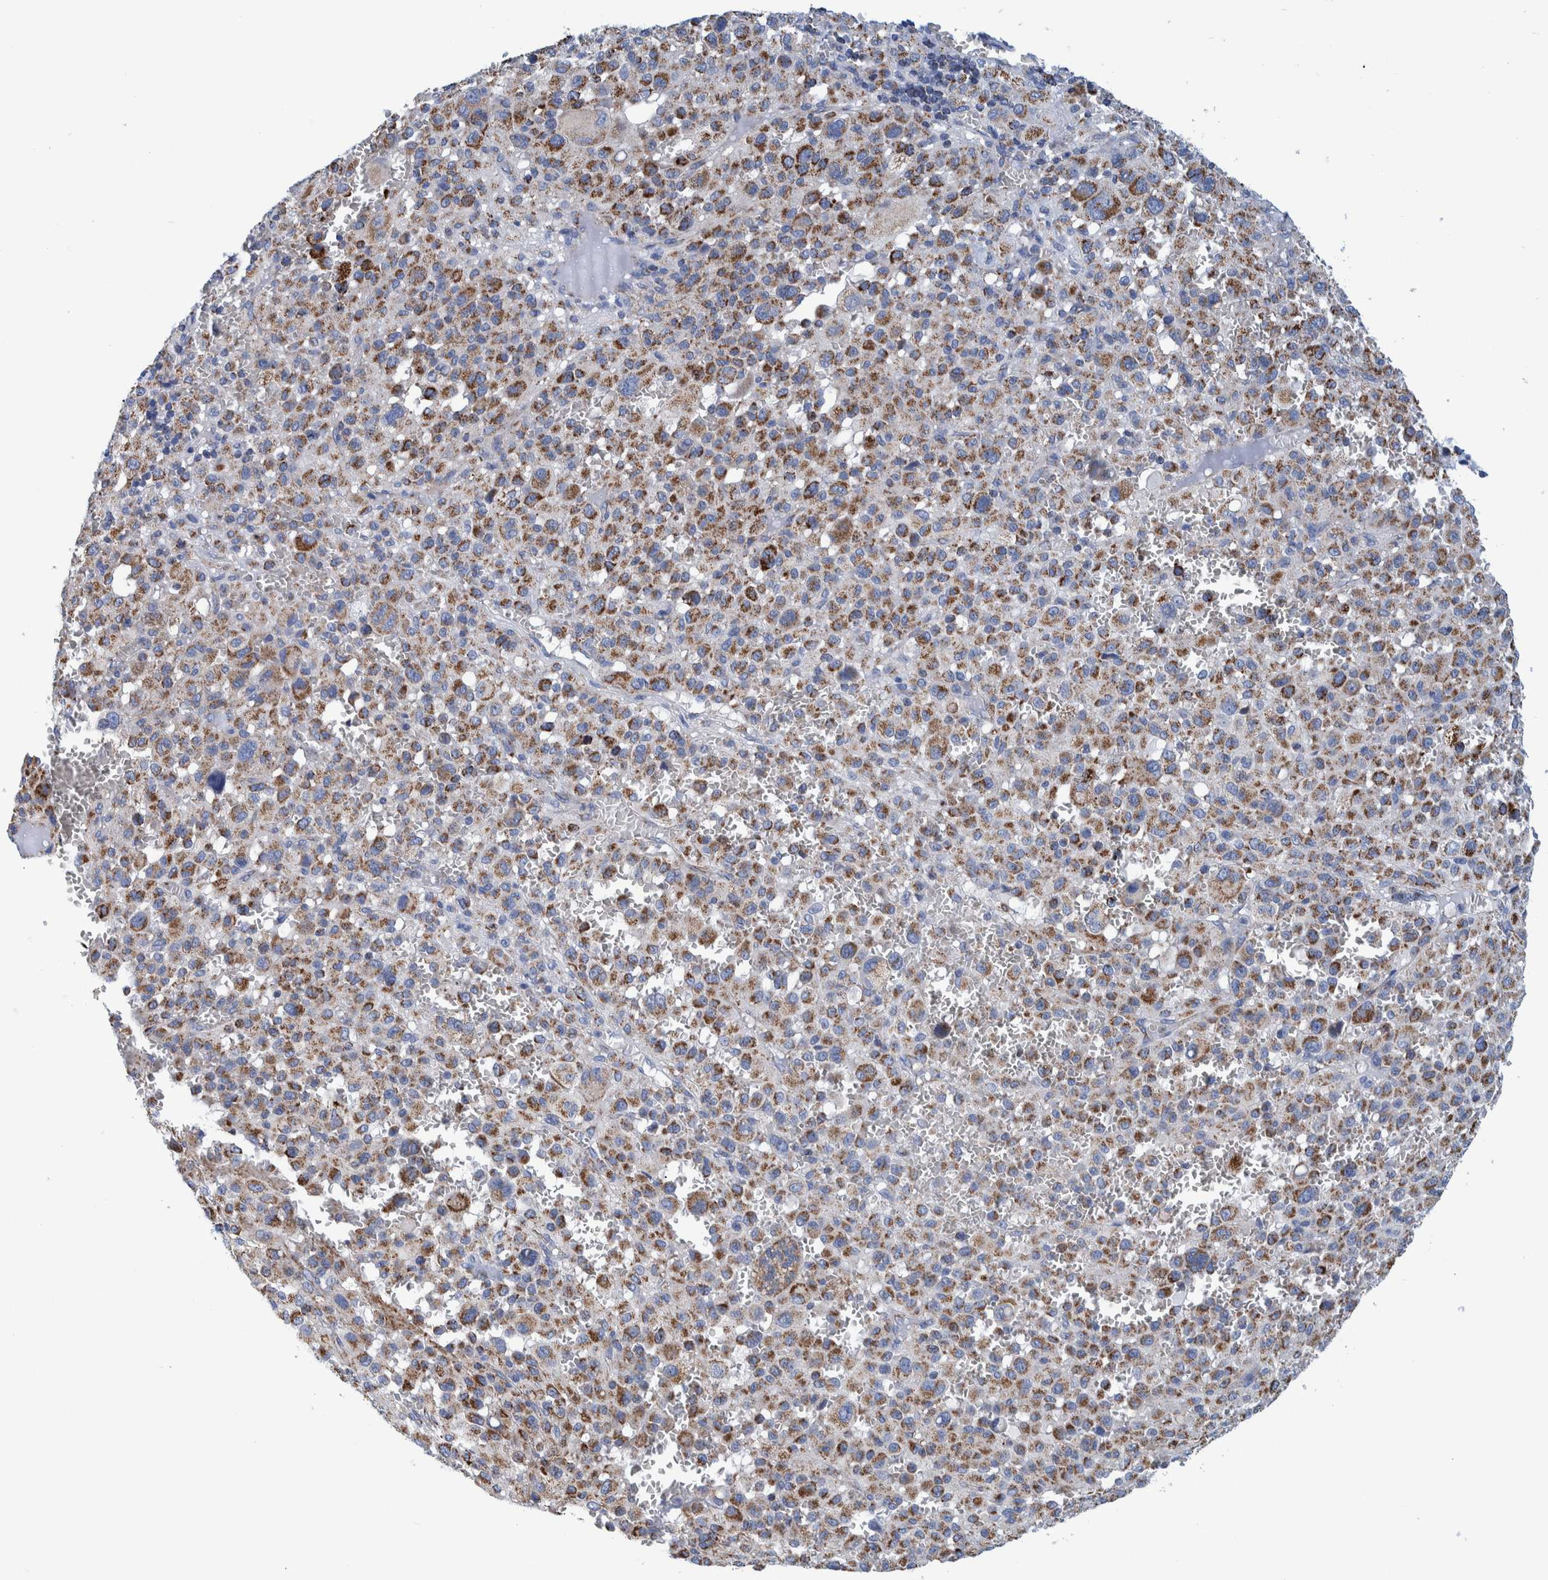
{"staining": {"intensity": "moderate", "quantity": ">75%", "location": "cytoplasmic/membranous"}, "tissue": "melanoma", "cell_type": "Tumor cells", "image_type": "cancer", "snomed": [{"axis": "morphology", "description": "Malignant melanoma, Metastatic site"}, {"axis": "topography", "description": "Skin"}], "caption": "Protein staining of malignant melanoma (metastatic site) tissue reveals moderate cytoplasmic/membranous expression in approximately >75% of tumor cells. (DAB (3,3'-diaminobenzidine) = brown stain, brightfield microscopy at high magnification).", "gene": "BZW2", "patient": {"sex": "female", "age": 74}}